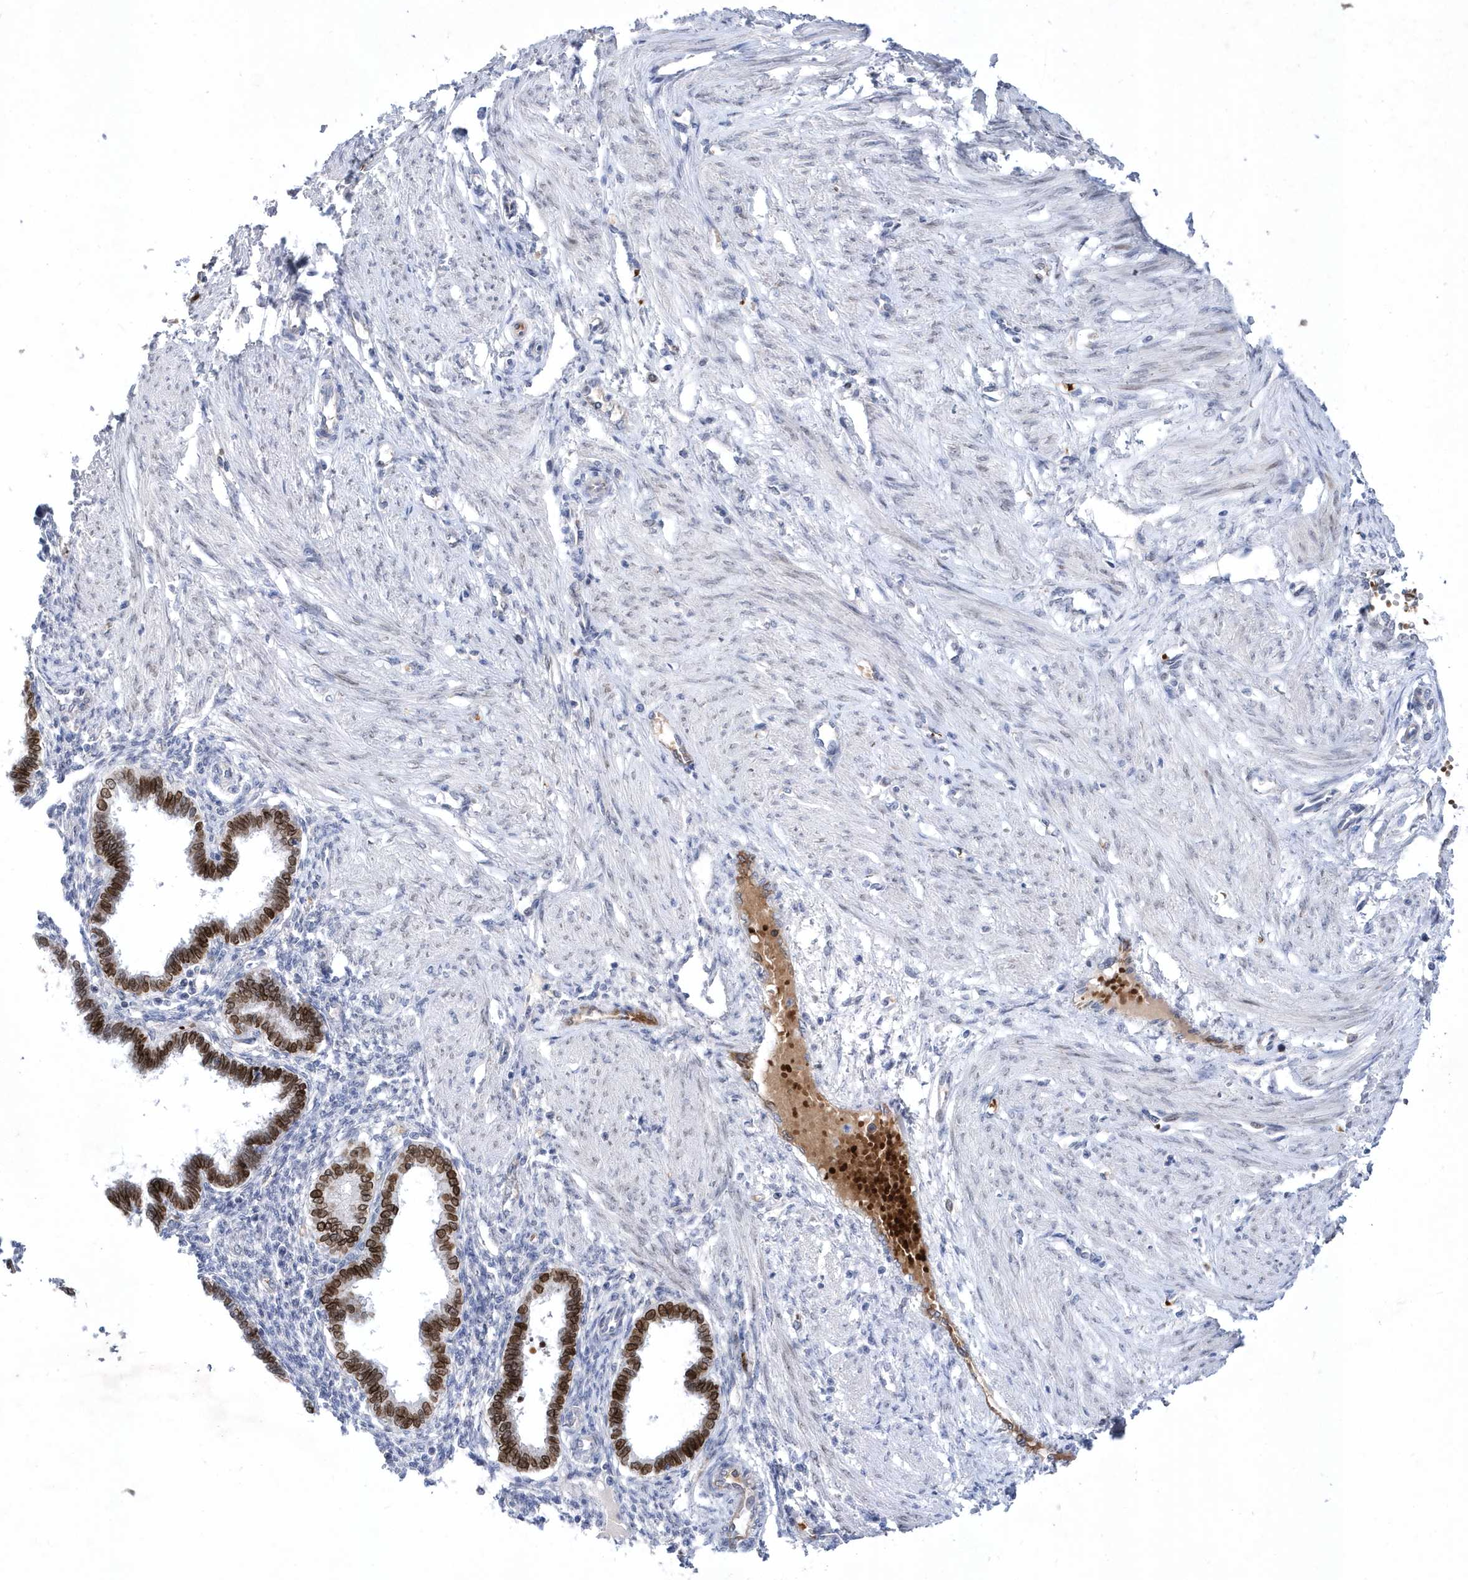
{"staining": {"intensity": "negative", "quantity": "none", "location": "none"}, "tissue": "endometrium", "cell_type": "Cells in endometrial stroma", "image_type": "normal", "snomed": [{"axis": "morphology", "description": "Normal tissue, NOS"}, {"axis": "topography", "description": "Endometrium"}], "caption": "Human endometrium stained for a protein using immunohistochemistry shows no positivity in cells in endometrial stroma.", "gene": "ZNF875", "patient": {"sex": "female", "age": 33}}